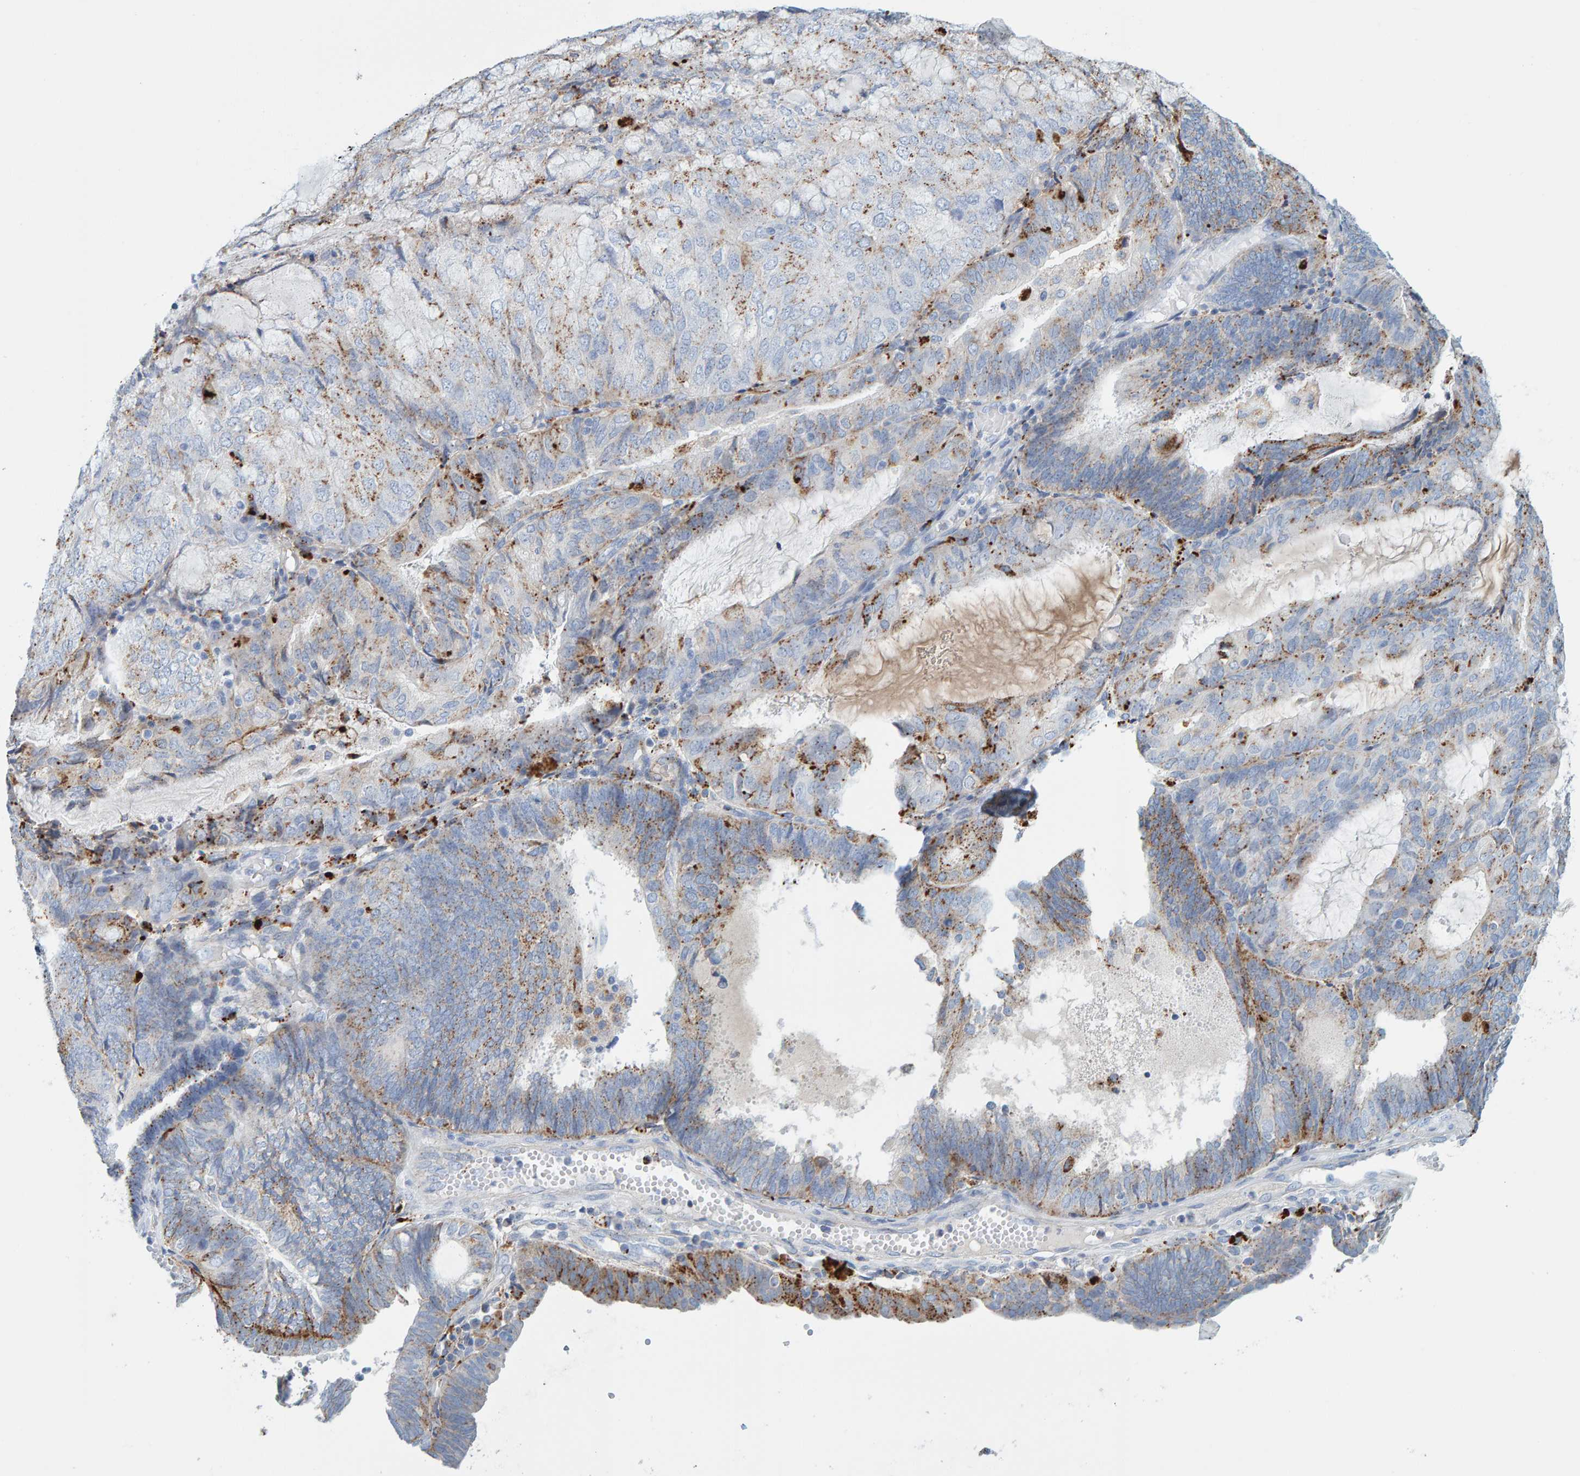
{"staining": {"intensity": "moderate", "quantity": "<25%", "location": "cytoplasmic/membranous"}, "tissue": "endometrial cancer", "cell_type": "Tumor cells", "image_type": "cancer", "snomed": [{"axis": "morphology", "description": "Adenocarcinoma, NOS"}, {"axis": "topography", "description": "Endometrium"}], "caption": "Tumor cells reveal moderate cytoplasmic/membranous positivity in about <25% of cells in adenocarcinoma (endometrial).", "gene": "BIN3", "patient": {"sex": "female", "age": 81}}